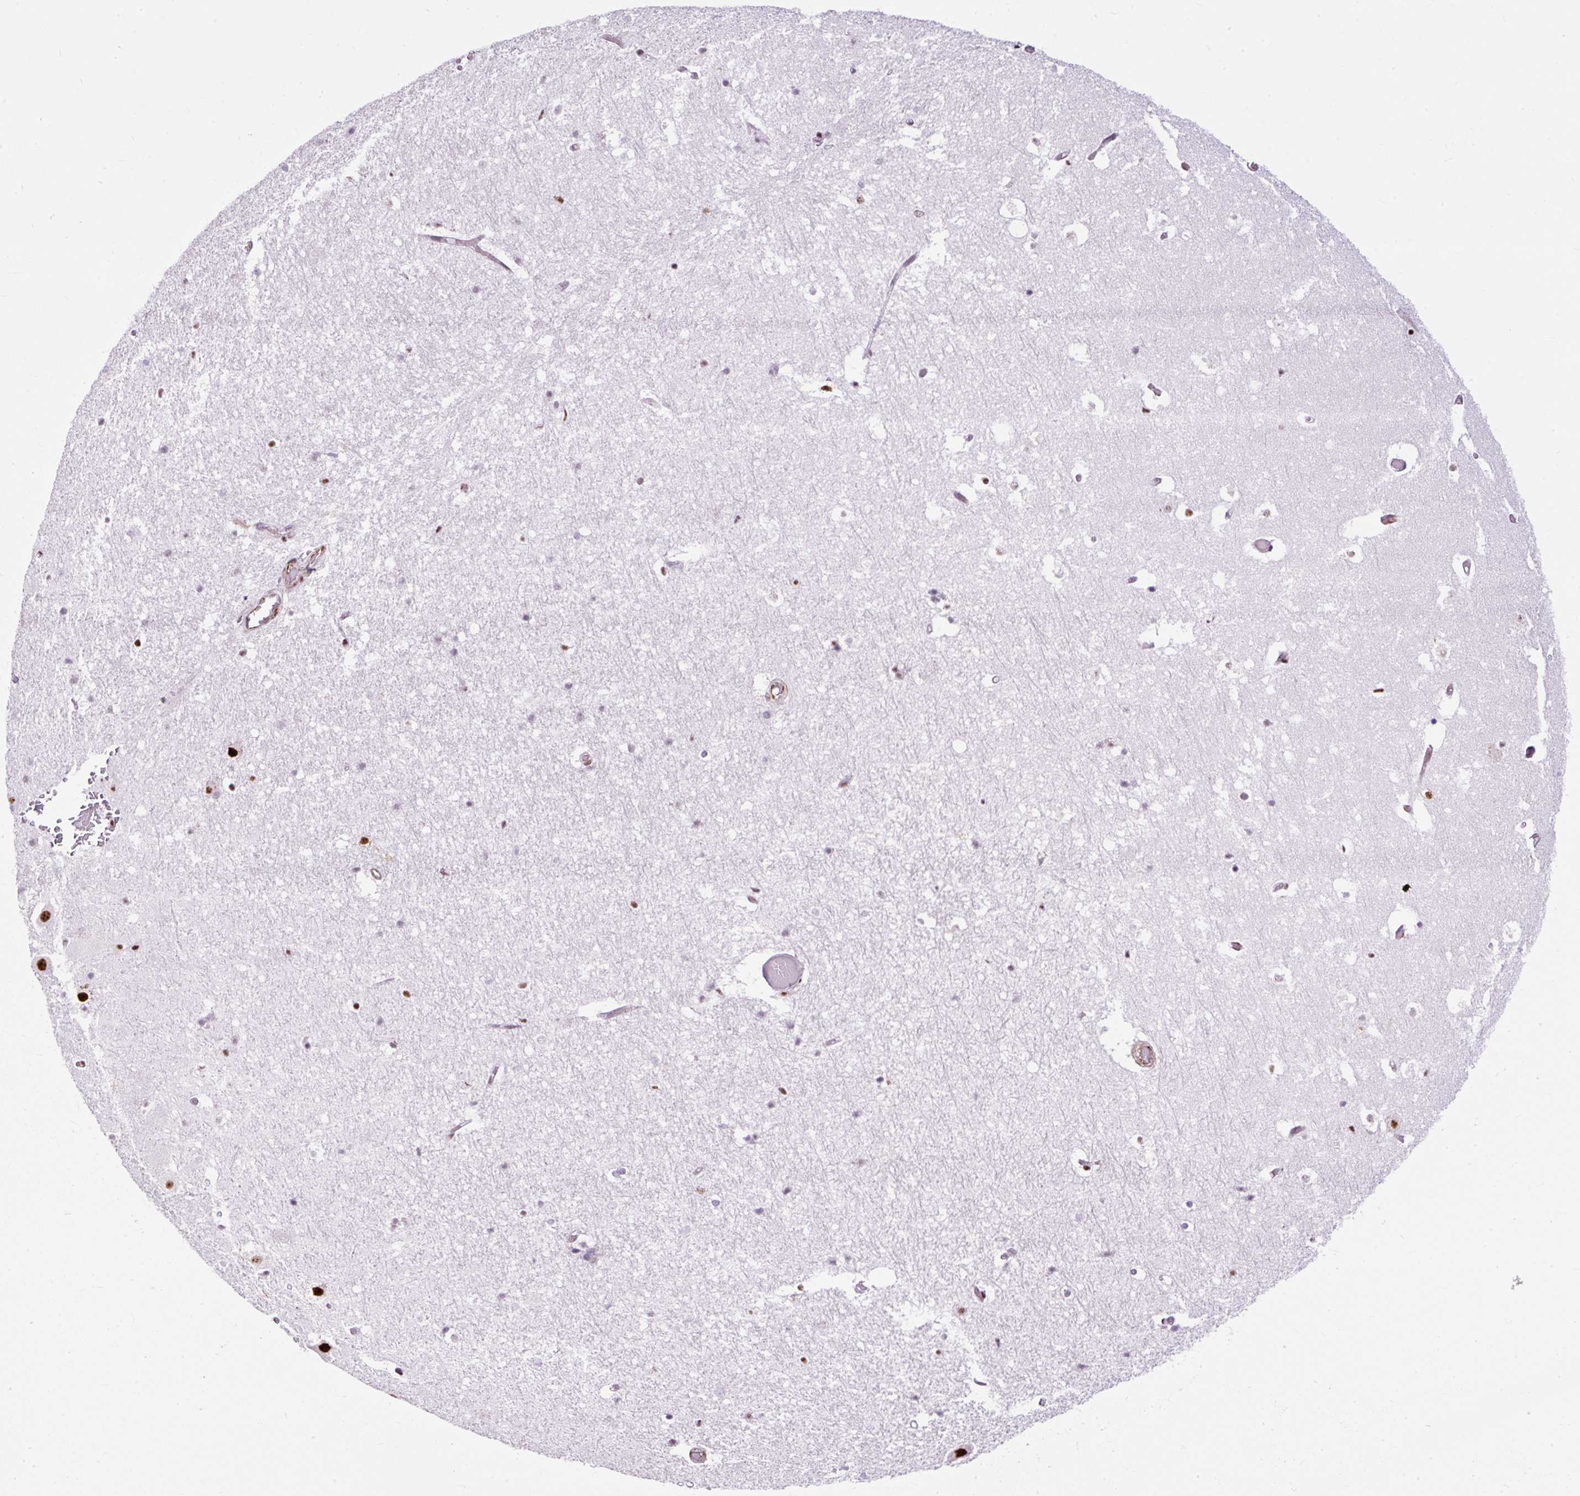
{"staining": {"intensity": "moderate", "quantity": "<25%", "location": "nuclear"}, "tissue": "hippocampus", "cell_type": "Glial cells", "image_type": "normal", "snomed": [{"axis": "morphology", "description": "Normal tissue, NOS"}, {"axis": "topography", "description": "Hippocampus"}], "caption": "This is a histology image of immunohistochemistry (IHC) staining of benign hippocampus, which shows moderate positivity in the nuclear of glial cells.", "gene": "FMC1", "patient": {"sex": "female", "age": 52}}